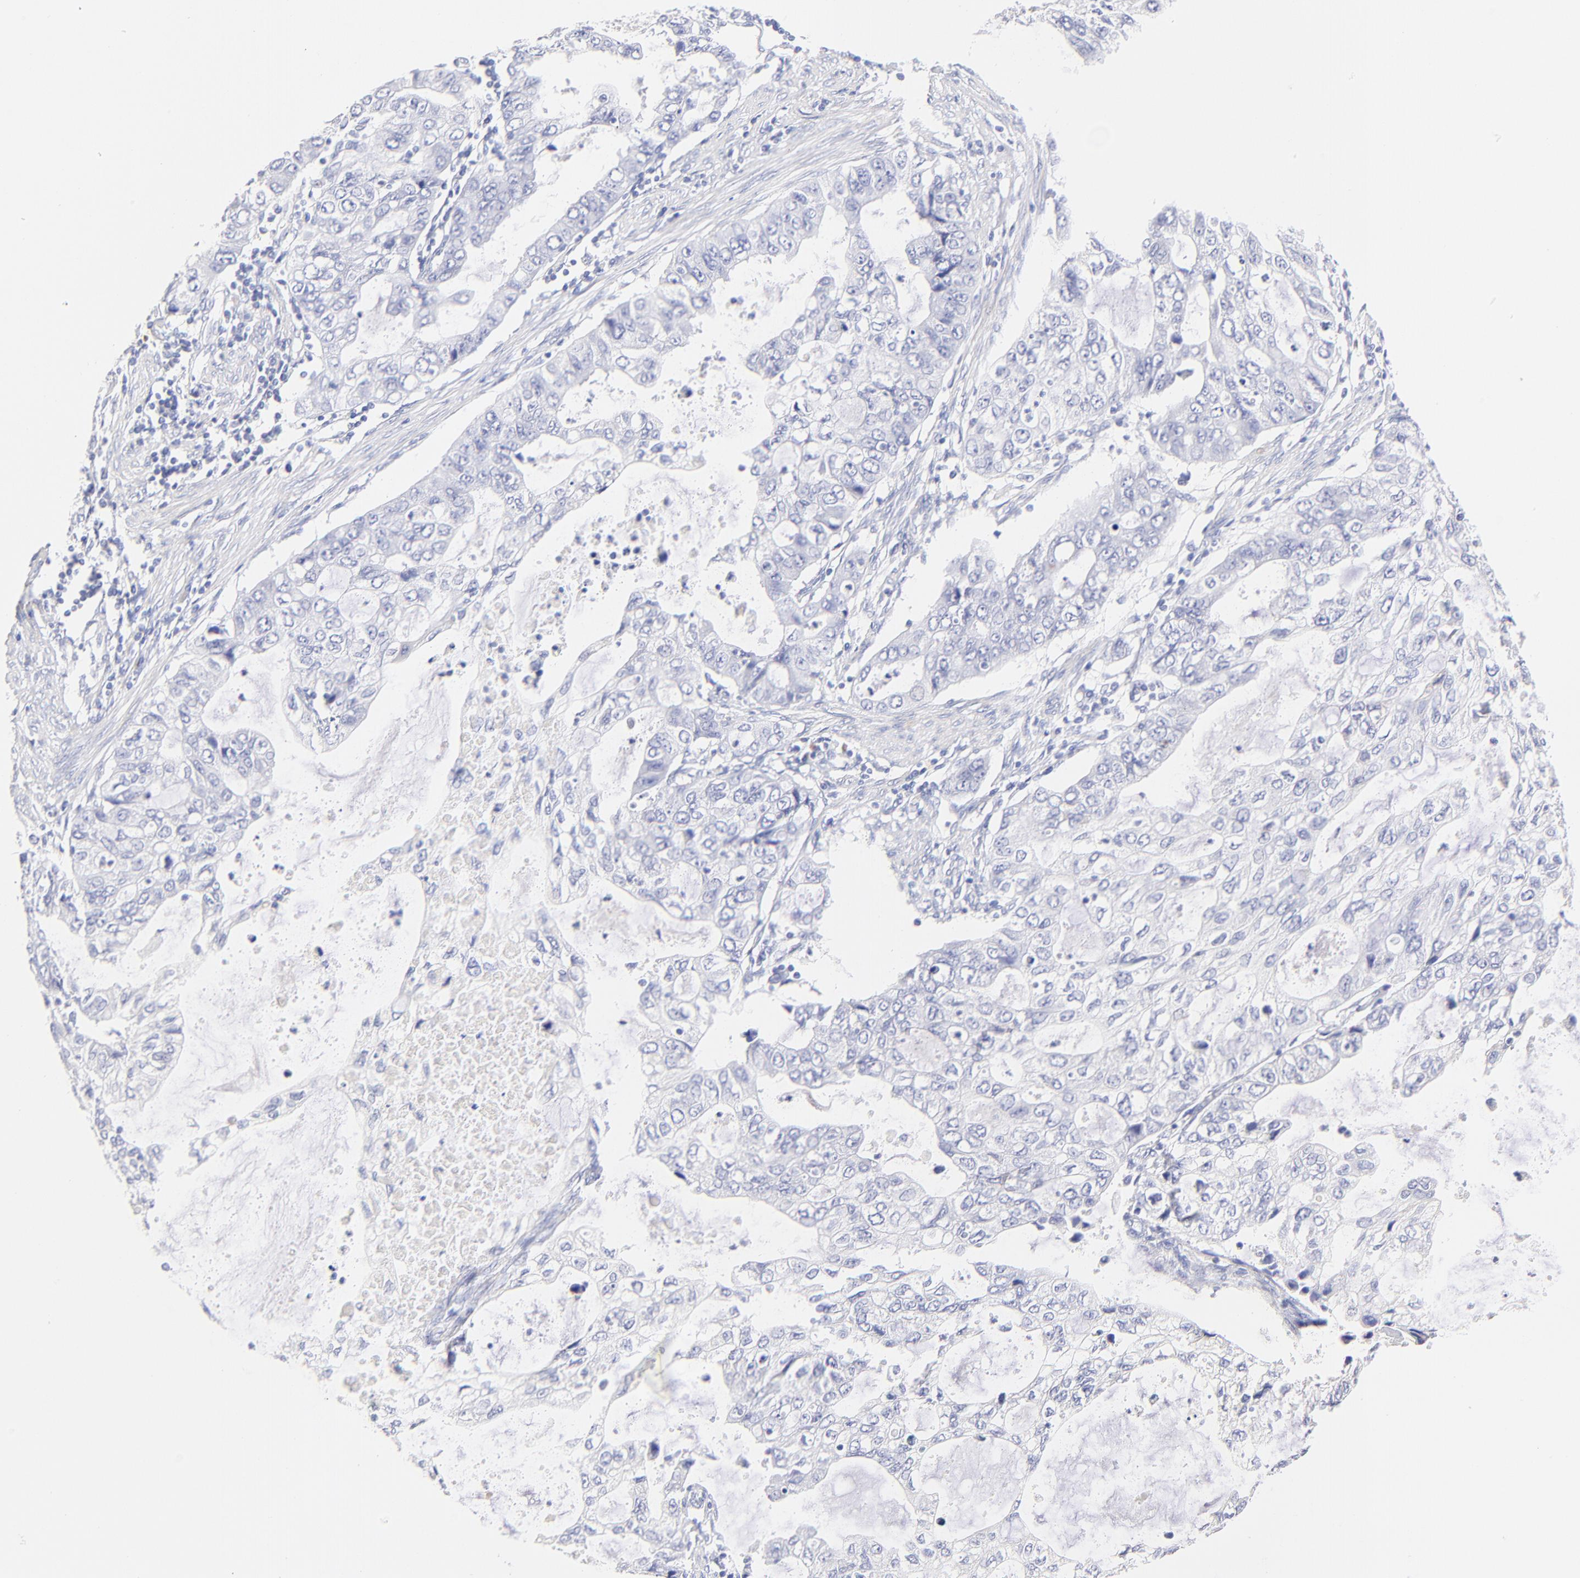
{"staining": {"intensity": "negative", "quantity": "none", "location": "none"}, "tissue": "stomach cancer", "cell_type": "Tumor cells", "image_type": "cancer", "snomed": [{"axis": "morphology", "description": "Adenocarcinoma, NOS"}, {"axis": "topography", "description": "Stomach, upper"}], "caption": "Tumor cells show no significant staining in stomach adenocarcinoma.", "gene": "ASB9", "patient": {"sex": "female", "age": 52}}